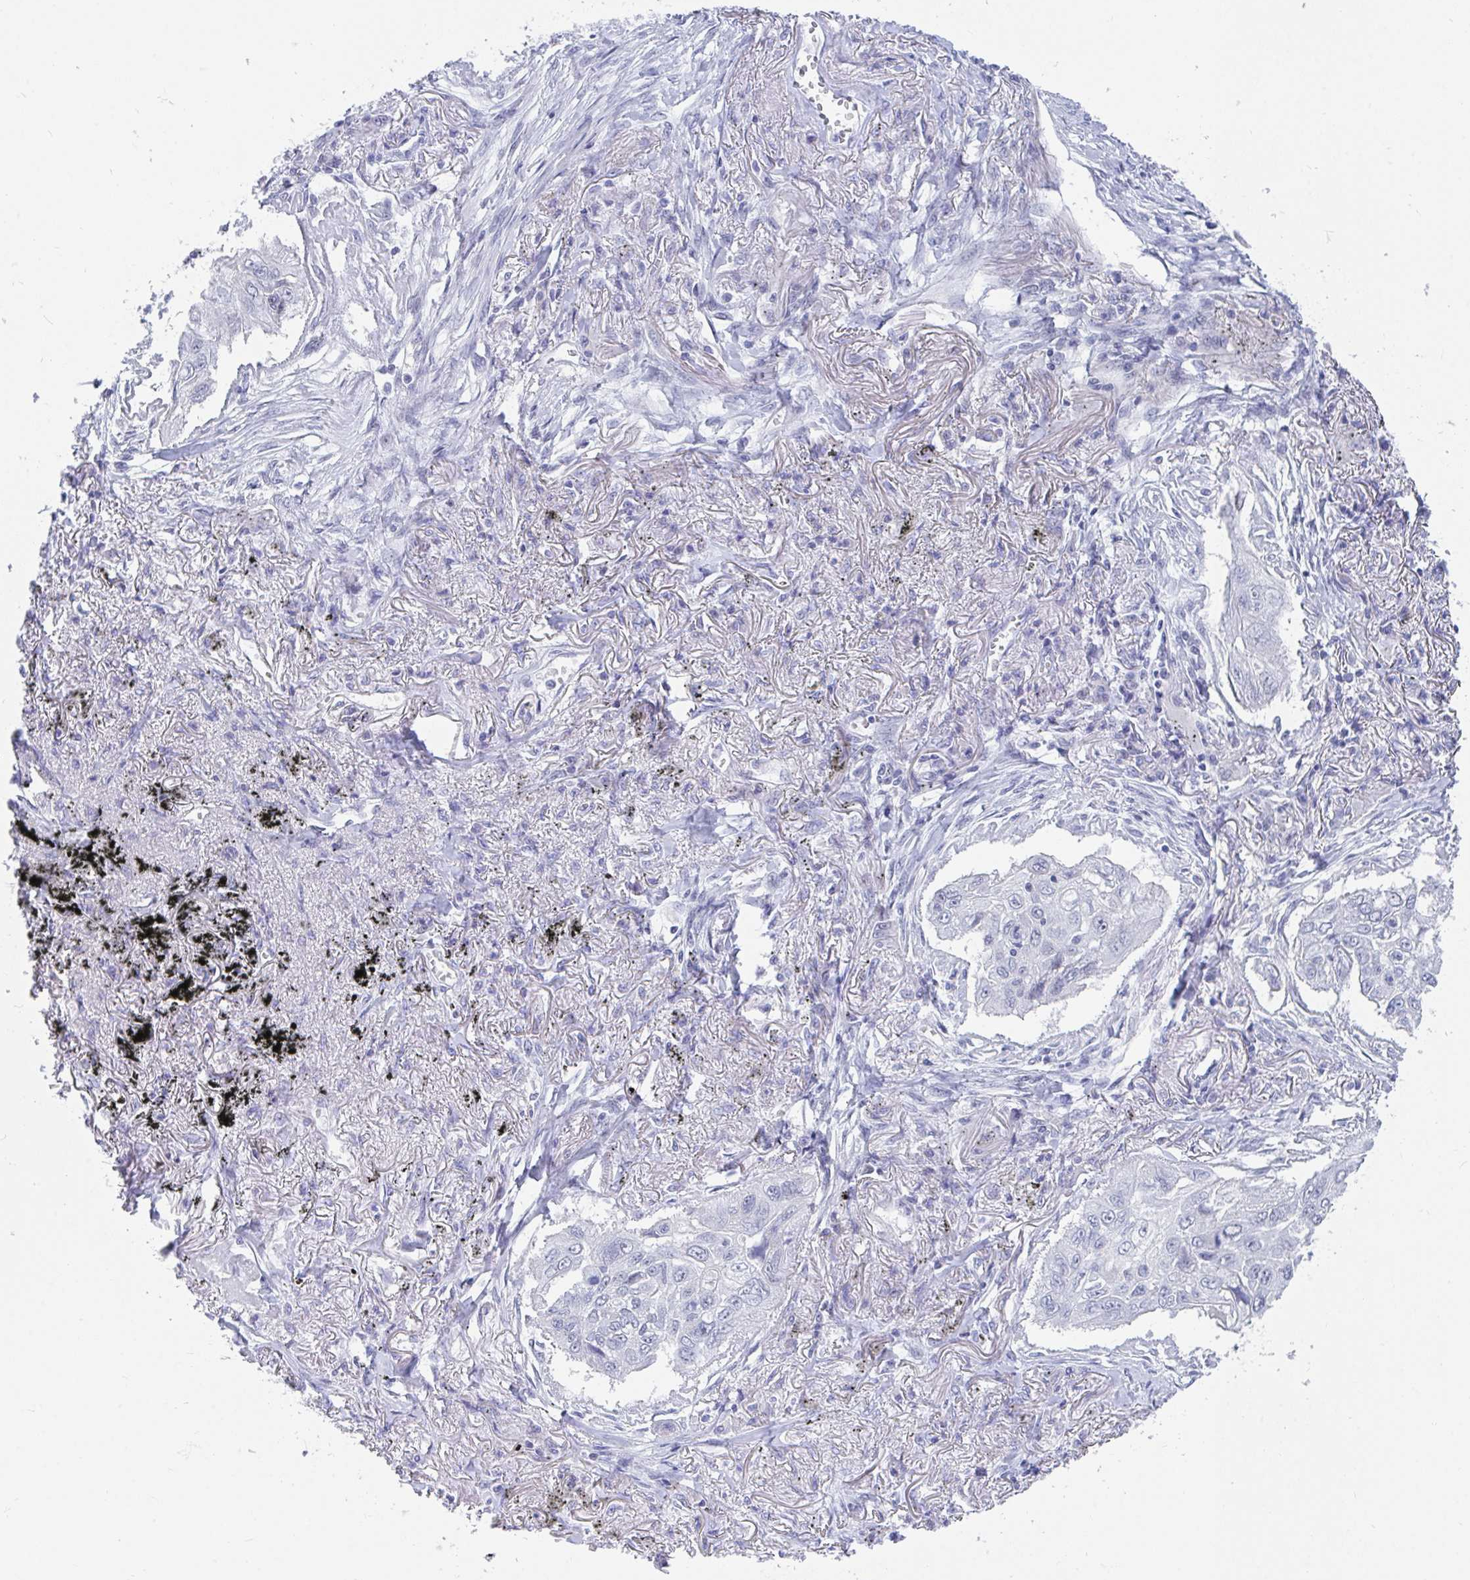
{"staining": {"intensity": "negative", "quantity": "none", "location": "none"}, "tissue": "lung cancer", "cell_type": "Tumor cells", "image_type": "cancer", "snomed": [{"axis": "morphology", "description": "Squamous cell carcinoma, NOS"}, {"axis": "topography", "description": "Lung"}], "caption": "There is no significant expression in tumor cells of lung squamous cell carcinoma. Brightfield microscopy of immunohistochemistry (IHC) stained with DAB (3,3'-diaminobenzidine) (brown) and hematoxylin (blue), captured at high magnification.", "gene": "DAOA", "patient": {"sex": "male", "age": 75}}